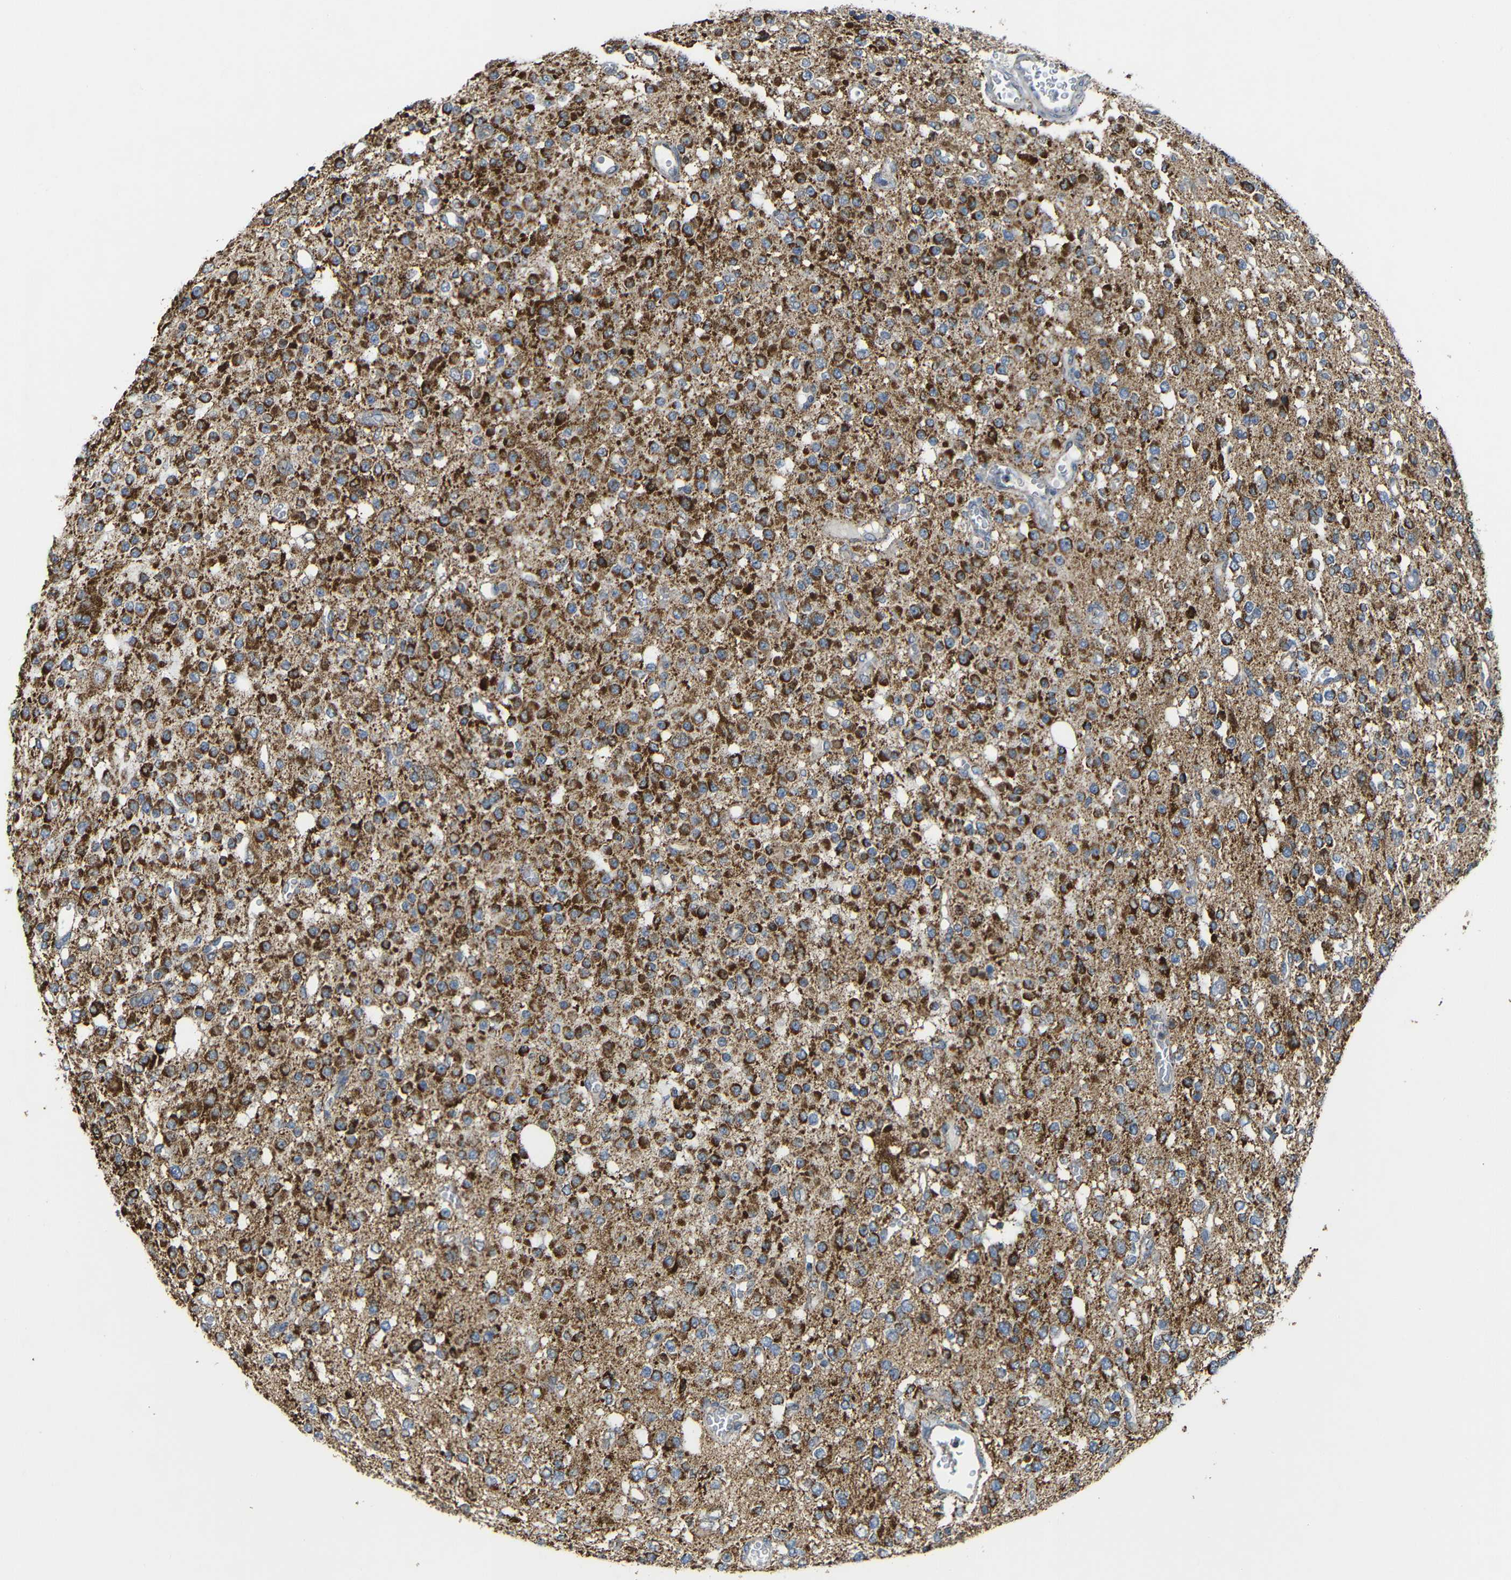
{"staining": {"intensity": "strong", "quantity": ">75%", "location": "cytoplasmic/membranous"}, "tissue": "glioma", "cell_type": "Tumor cells", "image_type": "cancer", "snomed": [{"axis": "morphology", "description": "Glioma, malignant, Low grade"}, {"axis": "topography", "description": "Brain"}], "caption": "Human glioma stained for a protein (brown) exhibits strong cytoplasmic/membranous positive staining in approximately >75% of tumor cells.", "gene": "NR3C2", "patient": {"sex": "male", "age": 38}}